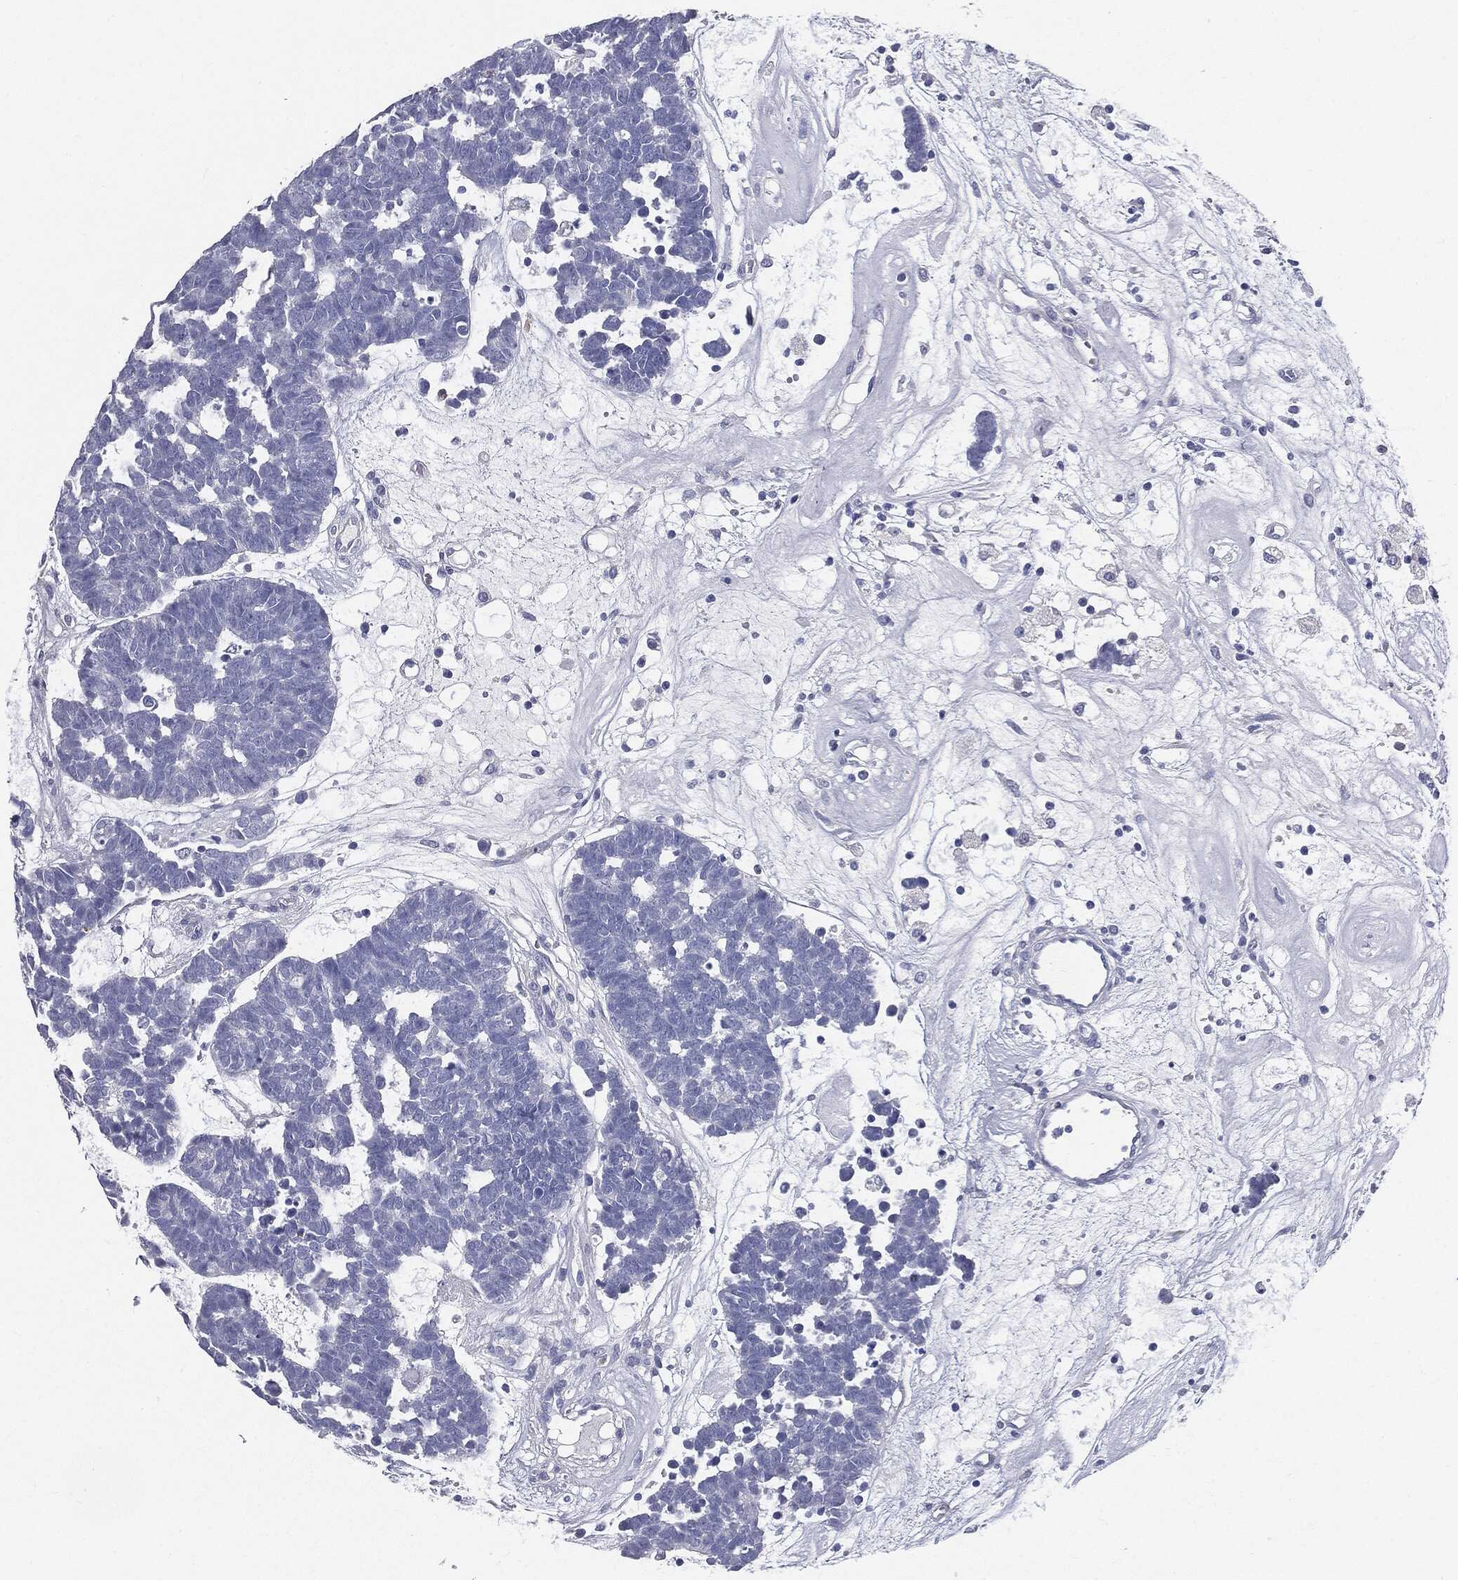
{"staining": {"intensity": "negative", "quantity": "none", "location": "none"}, "tissue": "head and neck cancer", "cell_type": "Tumor cells", "image_type": "cancer", "snomed": [{"axis": "morphology", "description": "Adenocarcinoma, NOS"}, {"axis": "topography", "description": "Head-Neck"}], "caption": "Head and neck adenocarcinoma was stained to show a protein in brown. There is no significant positivity in tumor cells.", "gene": "CUZD1", "patient": {"sex": "female", "age": 81}}